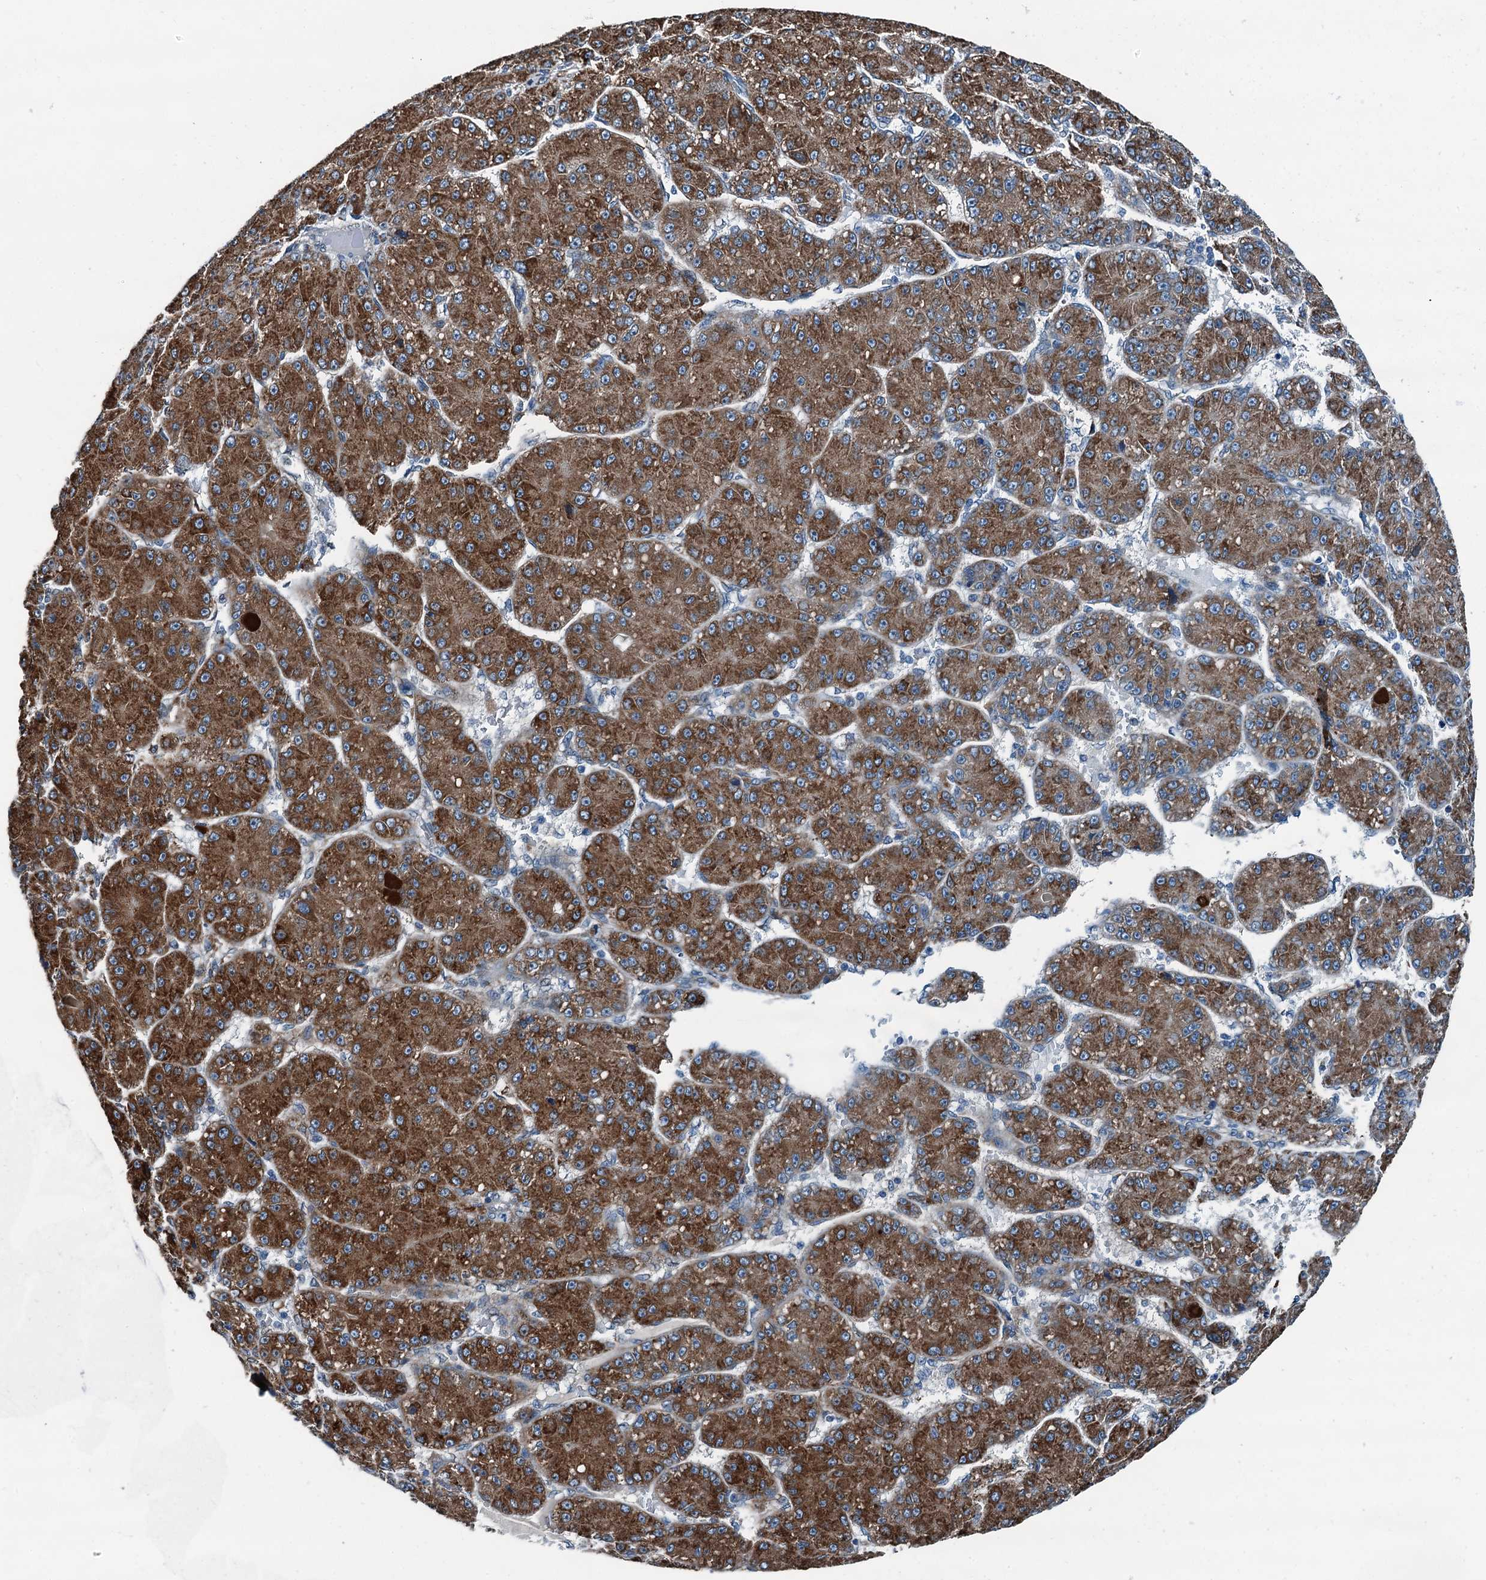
{"staining": {"intensity": "strong", "quantity": ">75%", "location": "cytoplasmic/membranous"}, "tissue": "liver cancer", "cell_type": "Tumor cells", "image_type": "cancer", "snomed": [{"axis": "morphology", "description": "Carcinoma, Hepatocellular, NOS"}, {"axis": "topography", "description": "Liver"}], "caption": "A high-resolution histopathology image shows immunohistochemistry (IHC) staining of hepatocellular carcinoma (liver), which exhibits strong cytoplasmic/membranous positivity in approximately >75% of tumor cells. The protein is stained brown, and the nuclei are stained in blue (DAB (3,3'-diaminobenzidine) IHC with brightfield microscopy, high magnification).", "gene": "TAMALIN", "patient": {"sex": "male", "age": 67}}